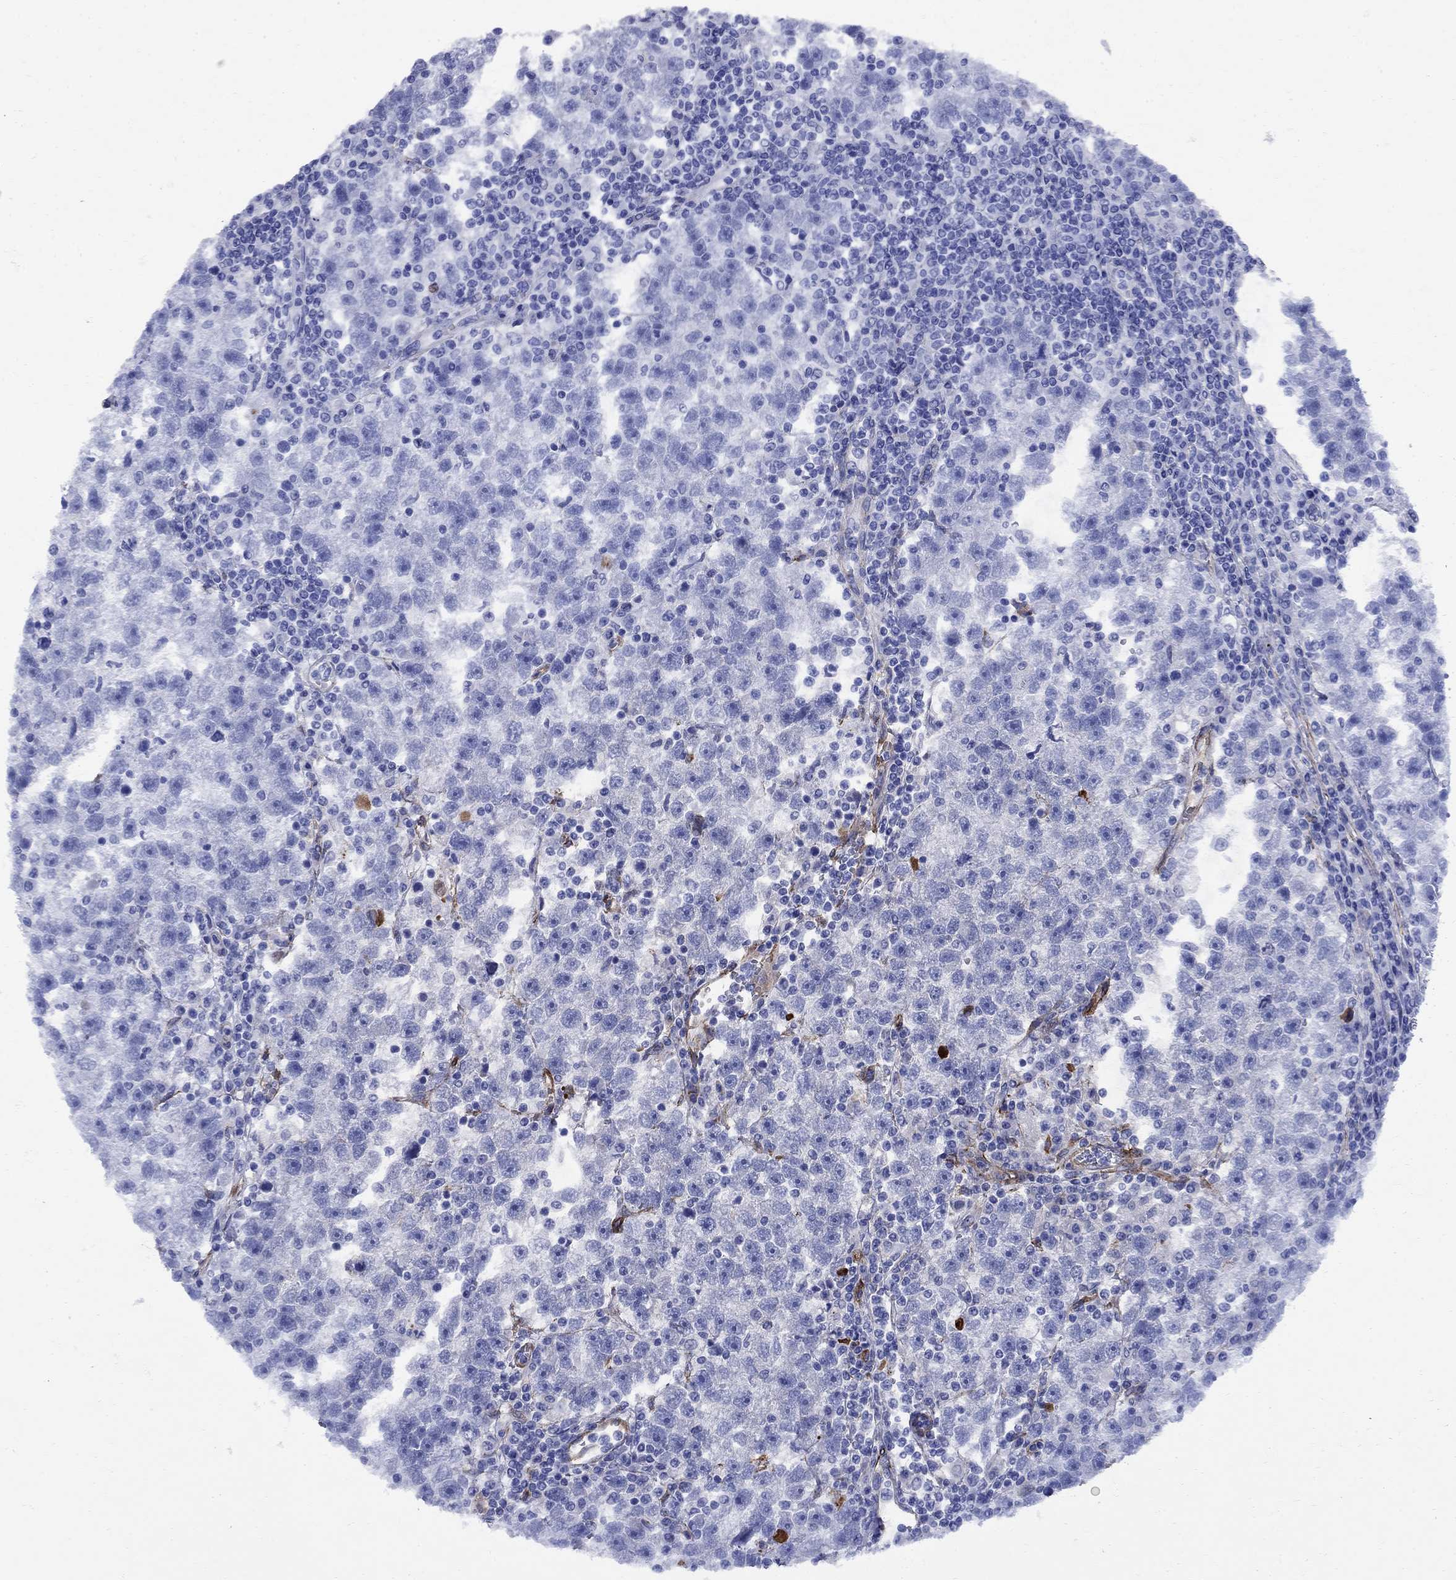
{"staining": {"intensity": "negative", "quantity": "none", "location": "none"}, "tissue": "testis cancer", "cell_type": "Tumor cells", "image_type": "cancer", "snomed": [{"axis": "morphology", "description": "Seminoma, NOS"}, {"axis": "topography", "description": "Testis"}], "caption": "Photomicrograph shows no protein expression in tumor cells of testis cancer tissue.", "gene": "VTN", "patient": {"sex": "male", "age": 47}}